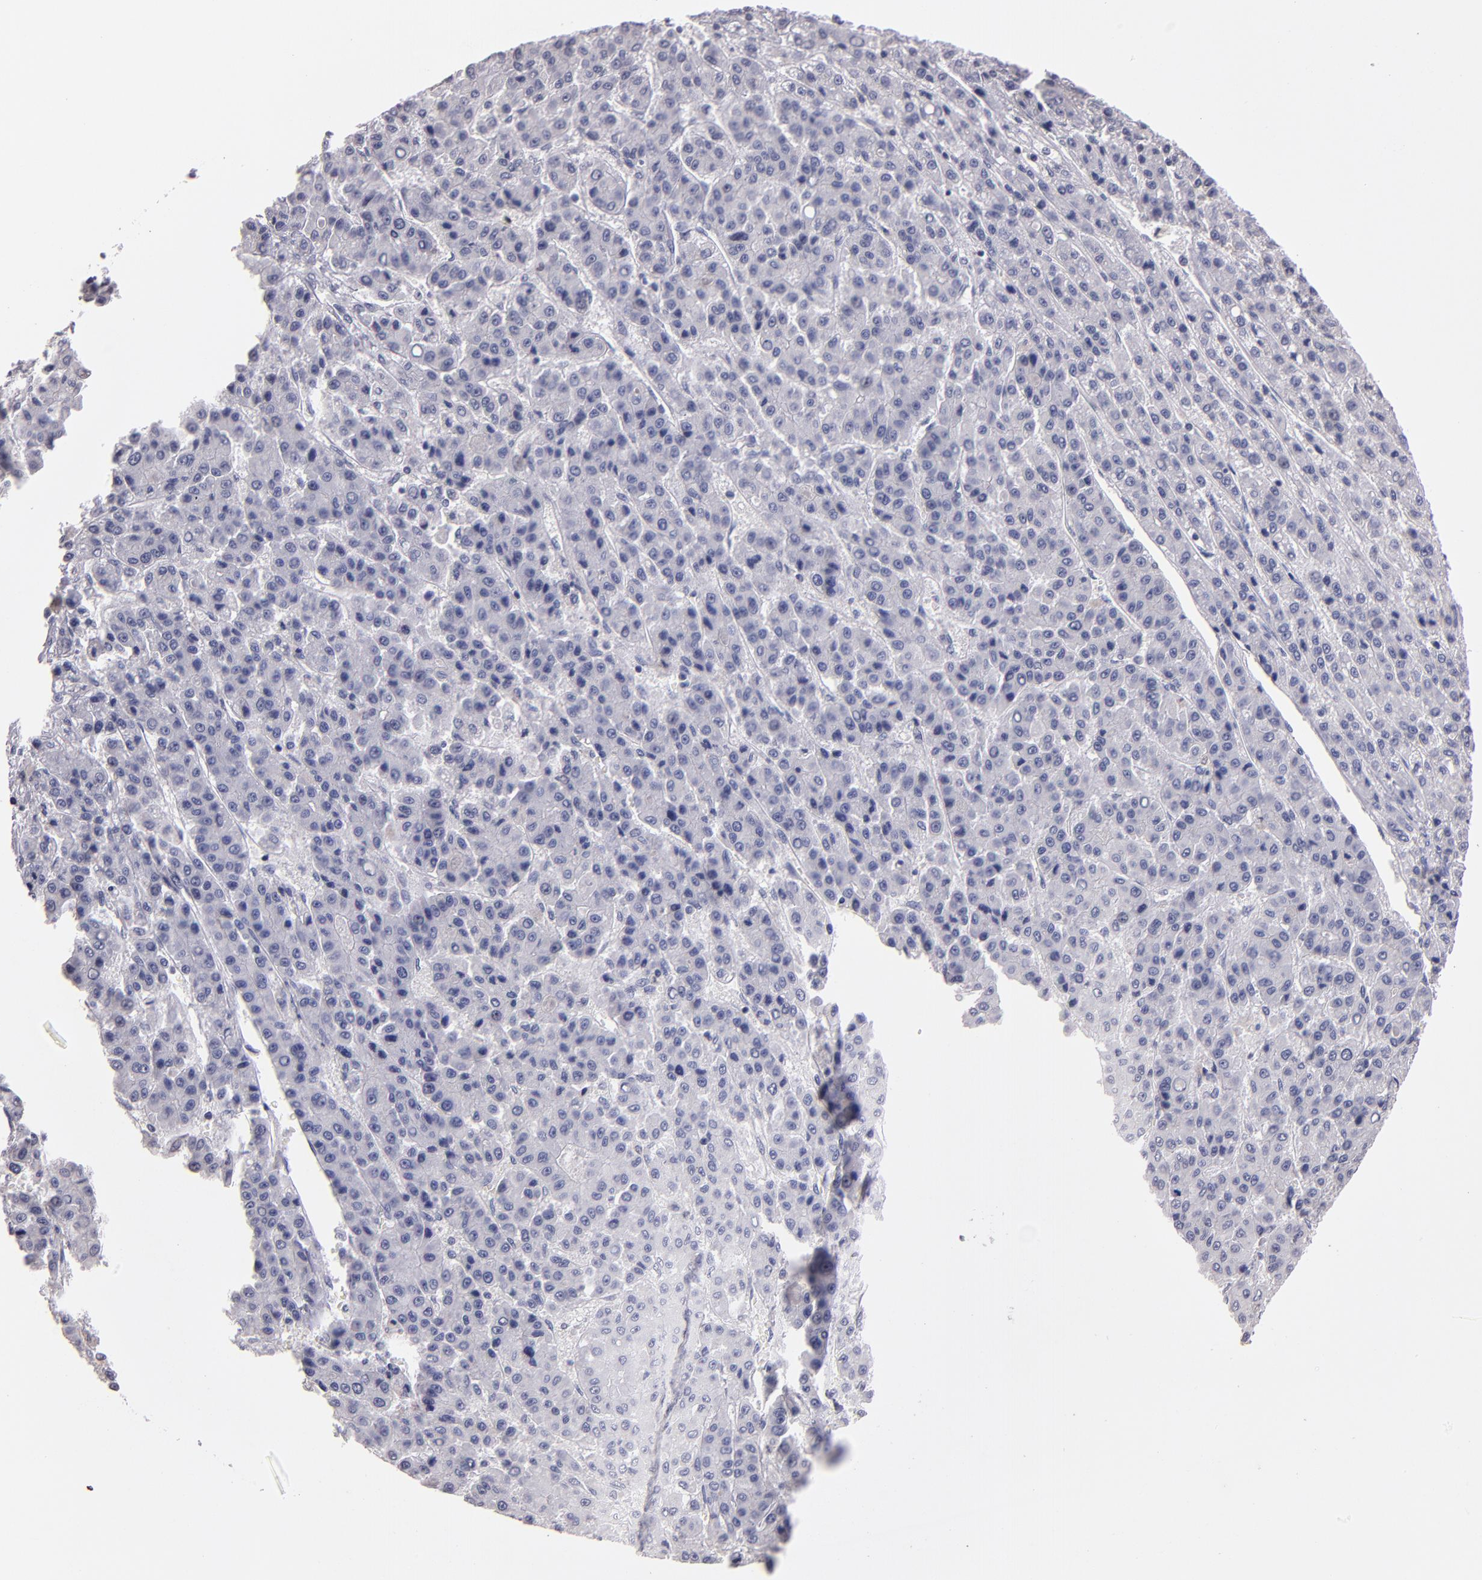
{"staining": {"intensity": "negative", "quantity": "none", "location": "none"}, "tissue": "liver cancer", "cell_type": "Tumor cells", "image_type": "cancer", "snomed": [{"axis": "morphology", "description": "Carcinoma, Hepatocellular, NOS"}, {"axis": "topography", "description": "Liver"}], "caption": "Tumor cells are negative for protein expression in human liver cancer (hepatocellular carcinoma). Brightfield microscopy of immunohistochemistry stained with DAB (3,3'-diaminobenzidine) (brown) and hematoxylin (blue), captured at high magnification.", "gene": "SOX10", "patient": {"sex": "male", "age": 70}}